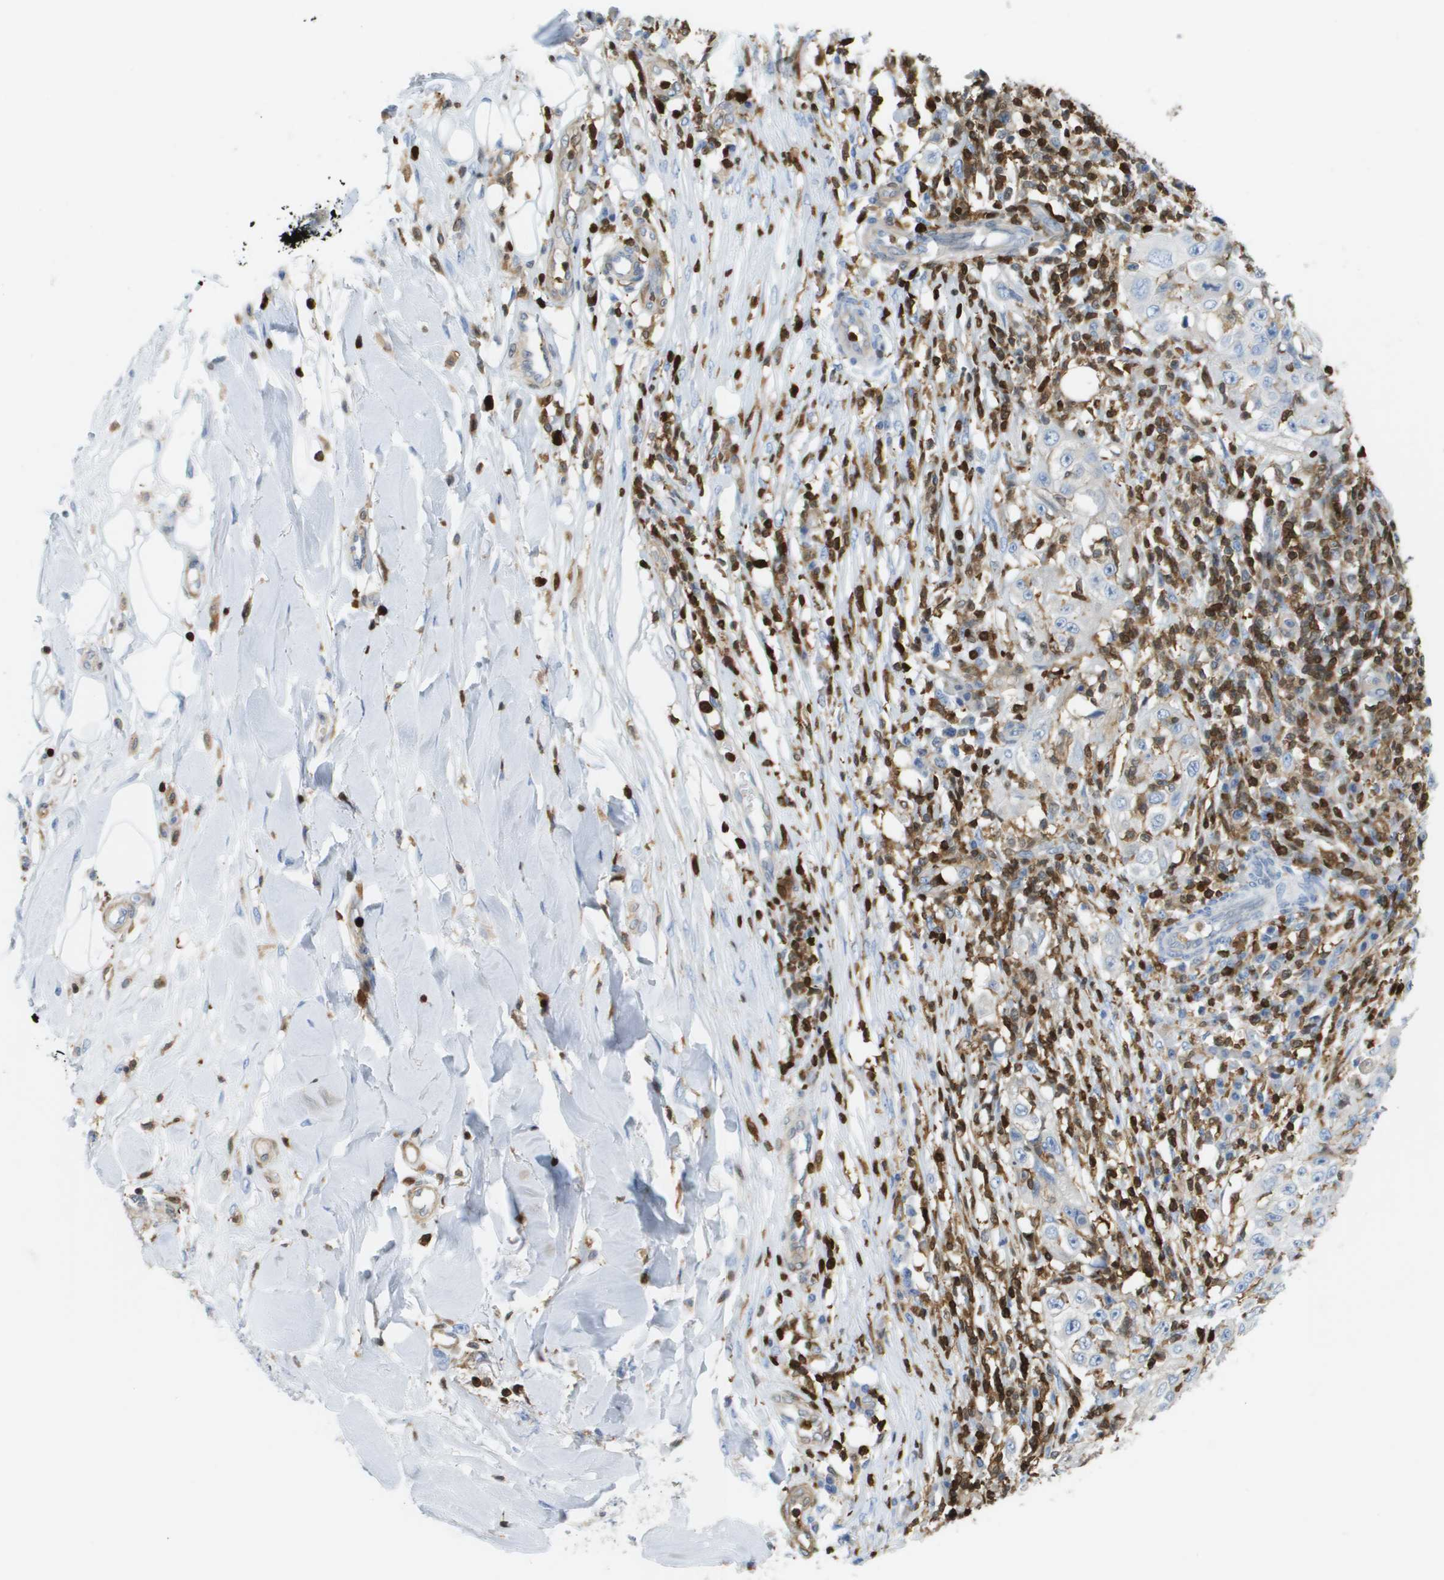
{"staining": {"intensity": "negative", "quantity": "none", "location": "none"}, "tissue": "skin cancer", "cell_type": "Tumor cells", "image_type": "cancer", "snomed": [{"axis": "morphology", "description": "Squamous cell carcinoma, NOS"}, {"axis": "topography", "description": "Skin"}], "caption": "Immunohistochemistry (IHC) micrograph of human skin cancer stained for a protein (brown), which shows no expression in tumor cells.", "gene": "DOCK5", "patient": {"sex": "male", "age": 86}}